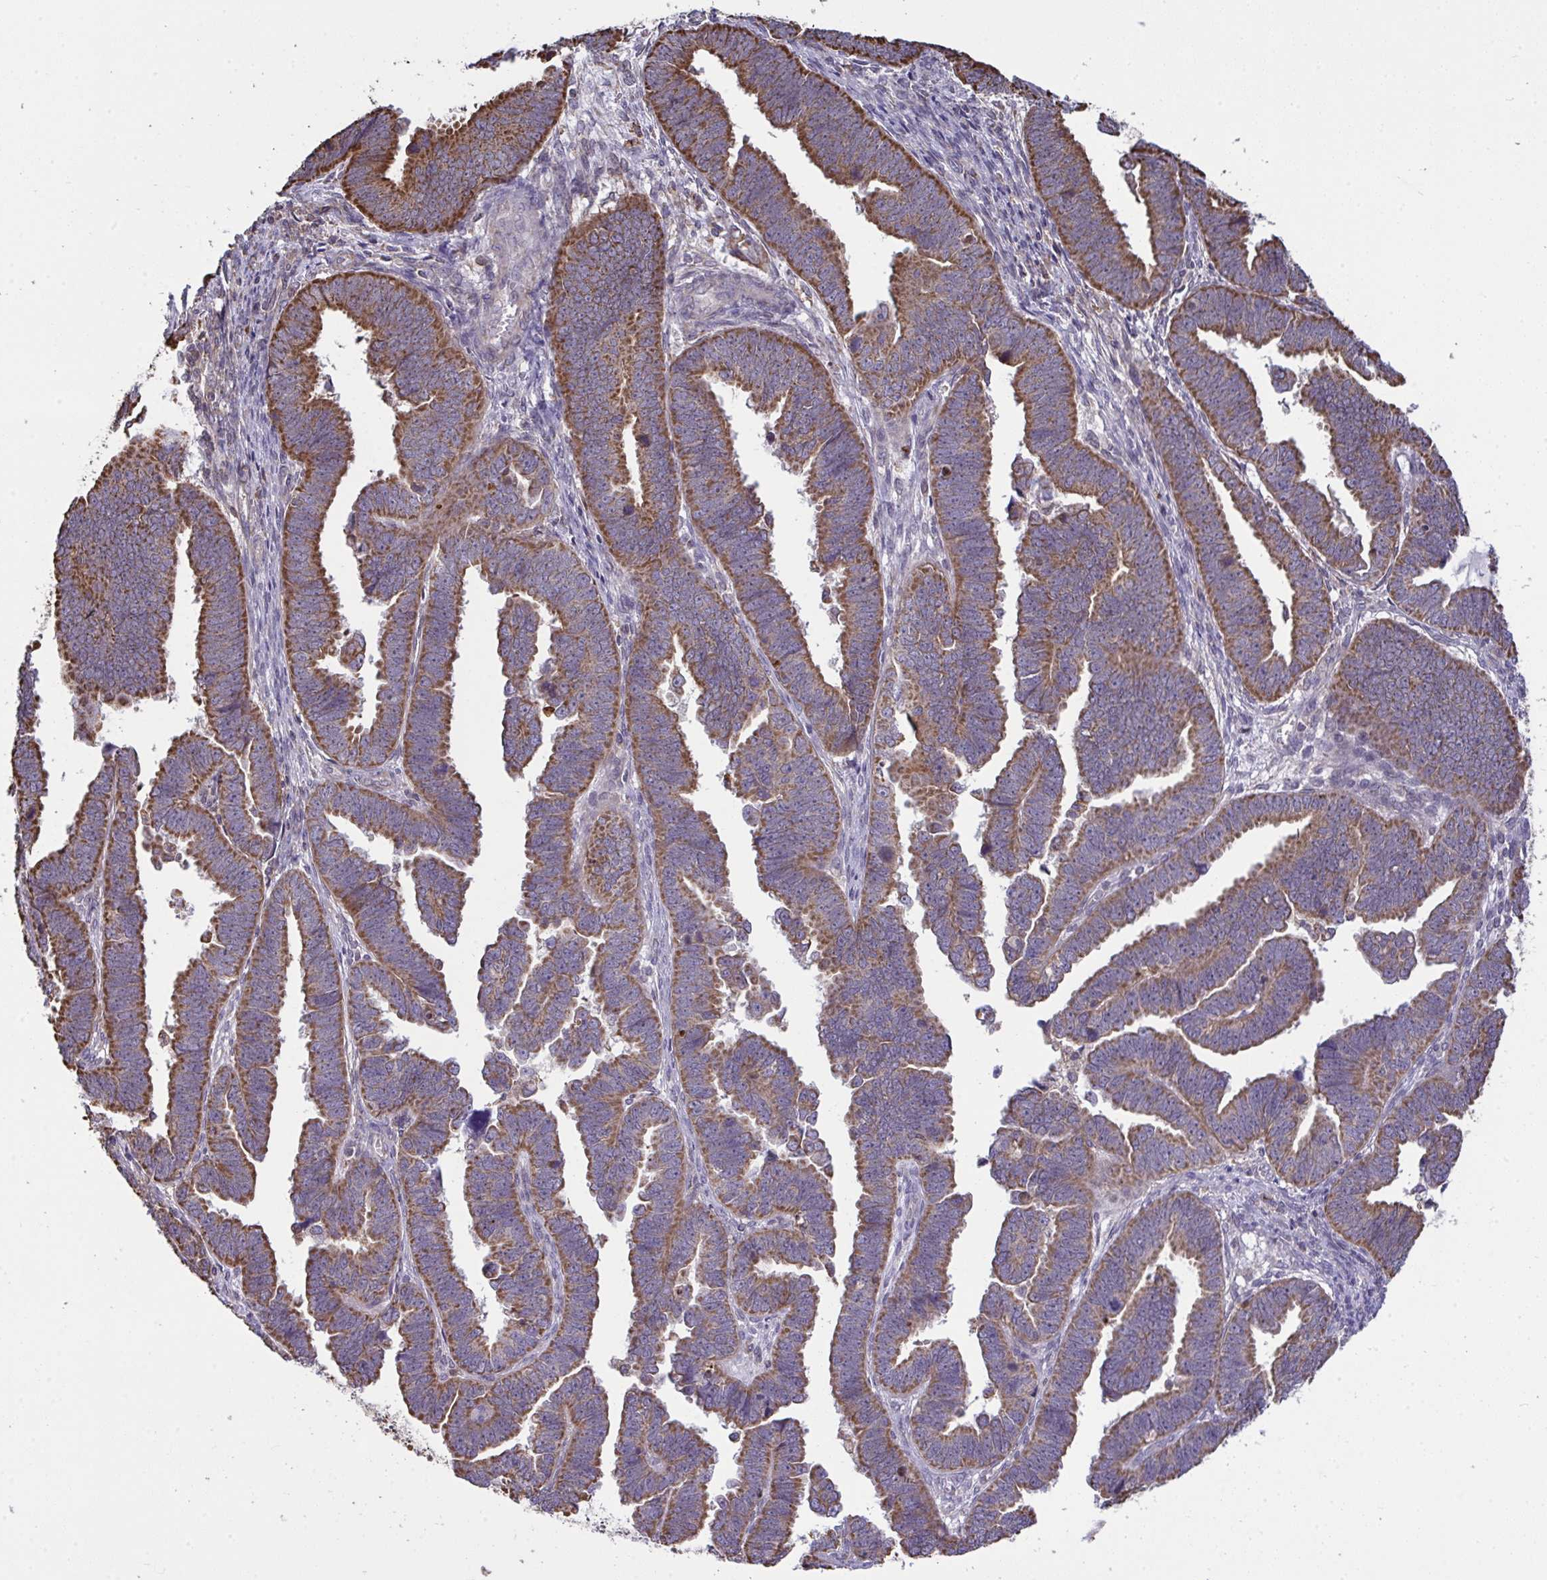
{"staining": {"intensity": "moderate", "quantity": ">75%", "location": "cytoplasmic/membranous"}, "tissue": "endometrial cancer", "cell_type": "Tumor cells", "image_type": "cancer", "snomed": [{"axis": "morphology", "description": "Adenocarcinoma, NOS"}, {"axis": "topography", "description": "Endometrium"}], "caption": "Adenocarcinoma (endometrial) was stained to show a protein in brown. There is medium levels of moderate cytoplasmic/membranous positivity in approximately >75% of tumor cells.", "gene": "PPM1H", "patient": {"sex": "female", "age": 75}}